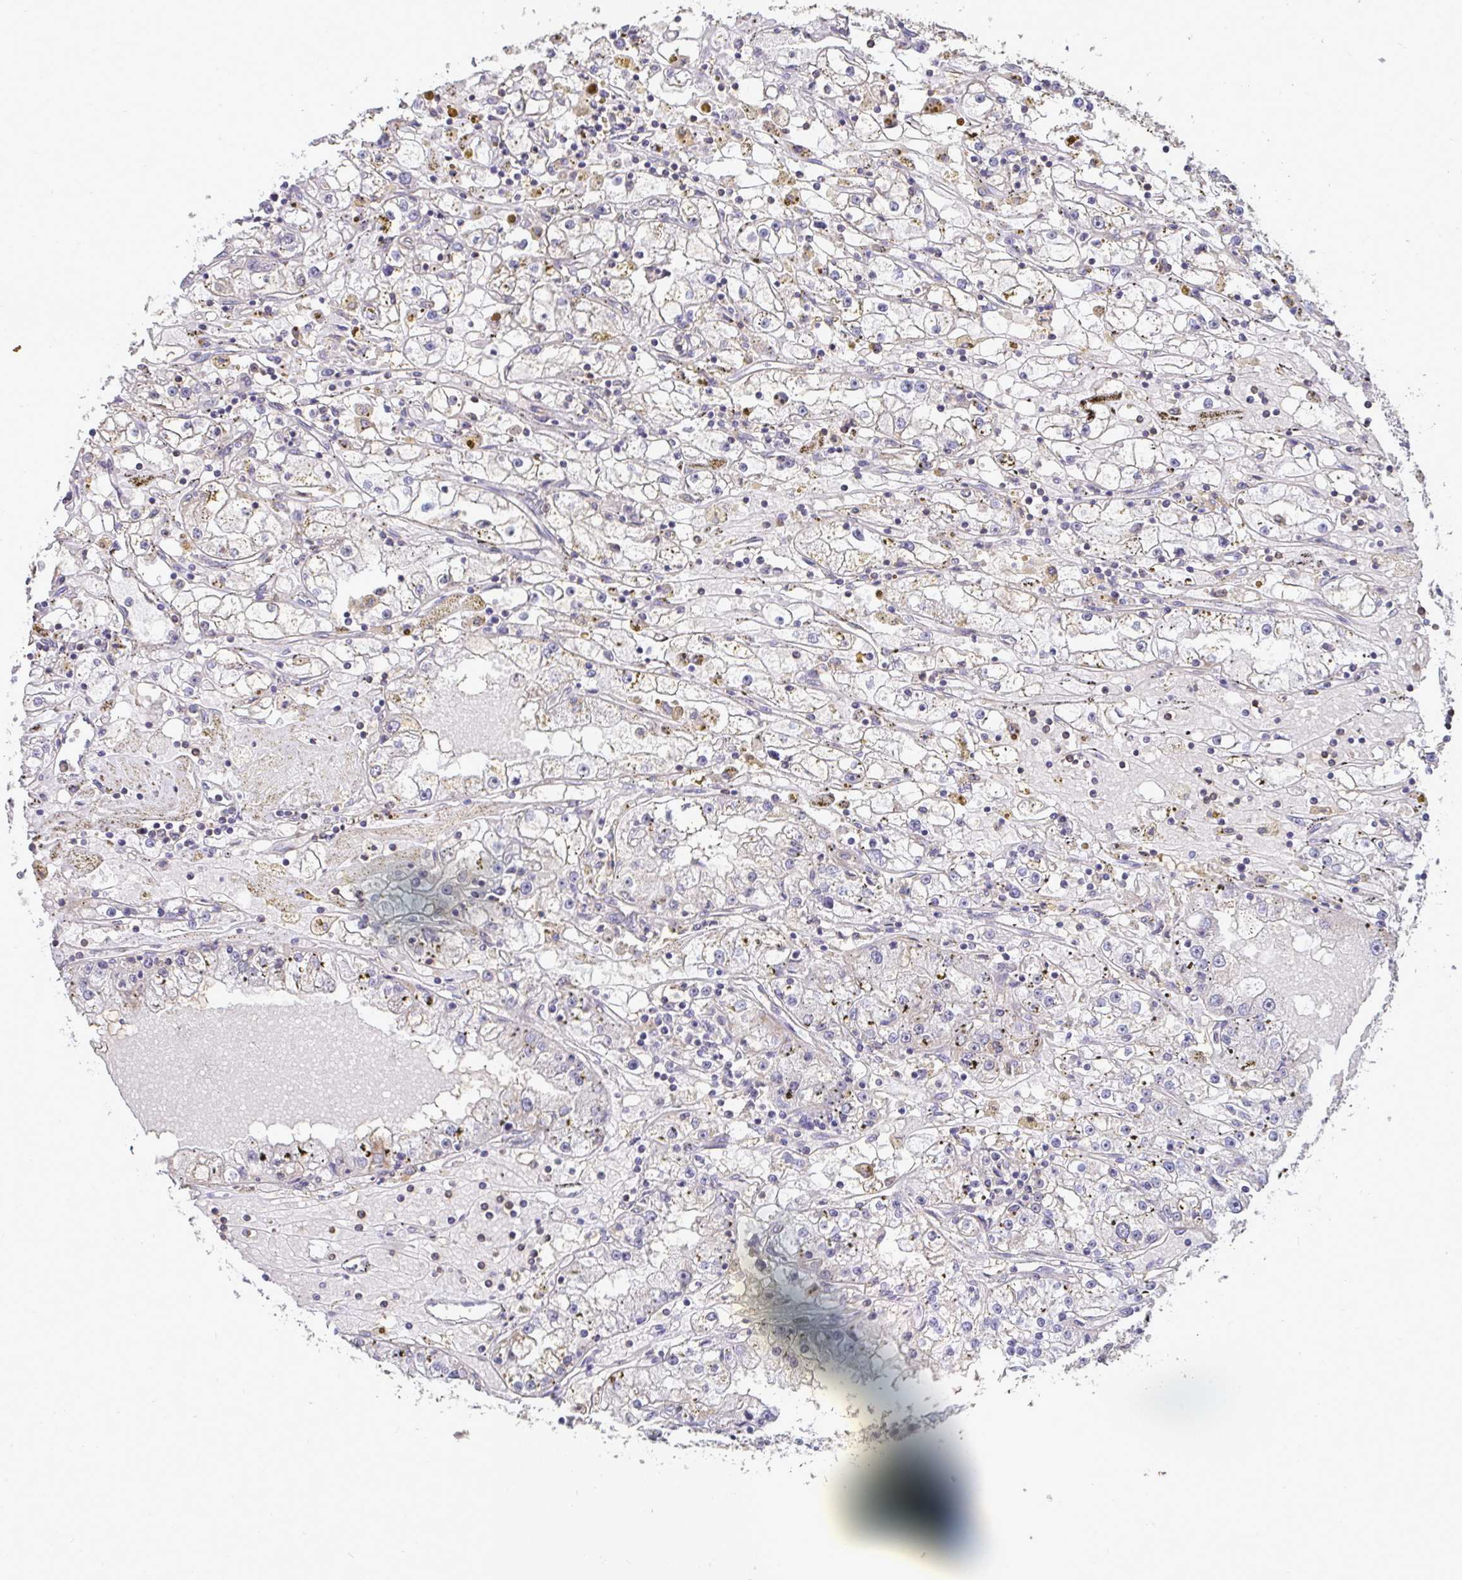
{"staining": {"intensity": "negative", "quantity": "none", "location": "none"}, "tissue": "renal cancer", "cell_type": "Tumor cells", "image_type": "cancer", "snomed": [{"axis": "morphology", "description": "Adenocarcinoma, NOS"}, {"axis": "topography", "description": "Kidney"}], "caption": "Immunohistochemistry histopathology image of human adenocarcinoma (renal) stained for a protein (brown), which demonstrates no staining in tumor cells.", "gene": "SENP3", "patient": {"sex": "male", "age": 56}}